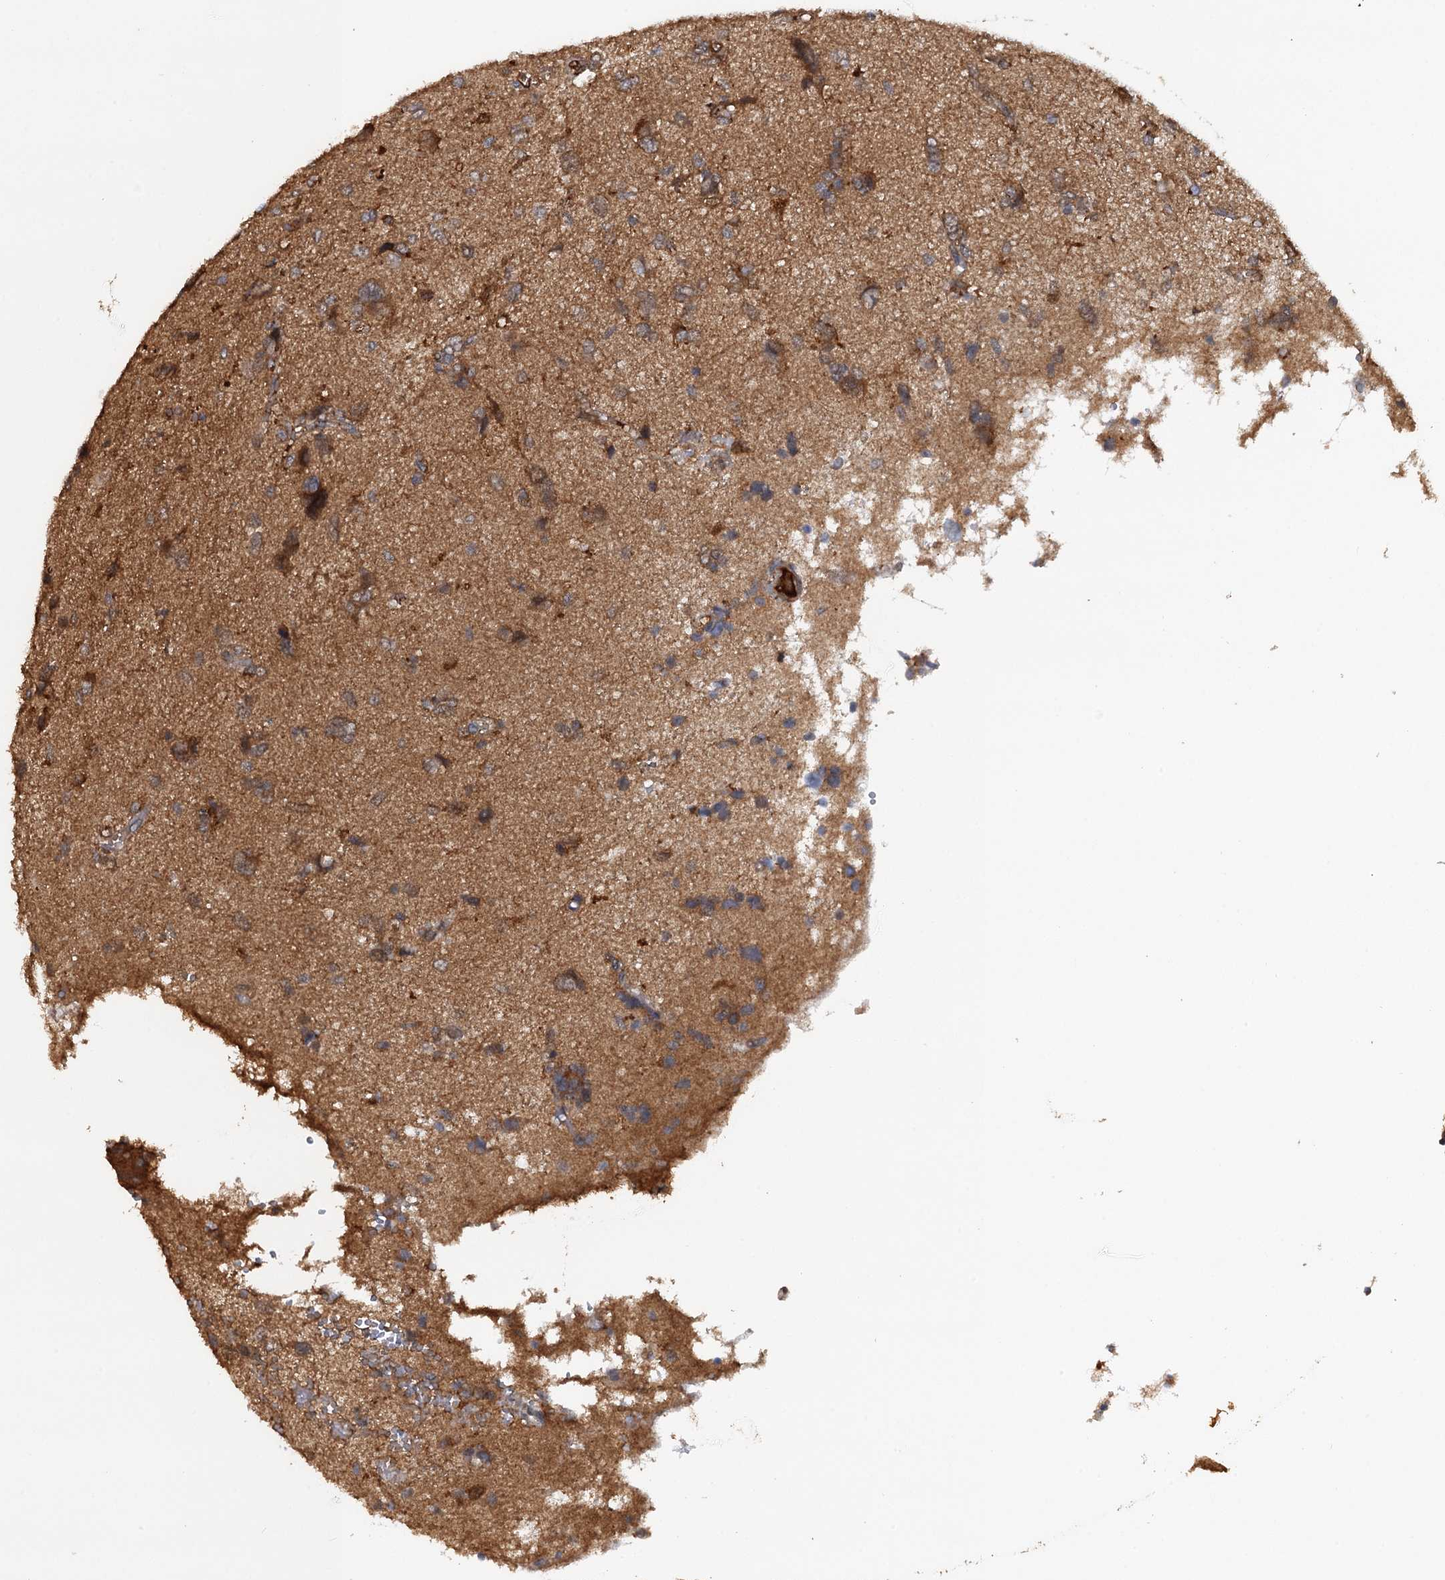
{"staining": {"intensity": "moderate", "quantity": ">75%", "location": "cytoplasmic/membranous"}, "tissue": "glioma", "cell_type": "Tumor cells", "image_type": "cancer", "snomed": [{"axis": "morphology", "description": "Glioma, malignant, High grade"}, {"axis": "topography", "description": "Brain"}], "caption": "Glioma stained with a protein marker displays moderate staining in tumor cells.", "gene": "HAPLN3", "patient": {"sex": "female", "age": 59}}